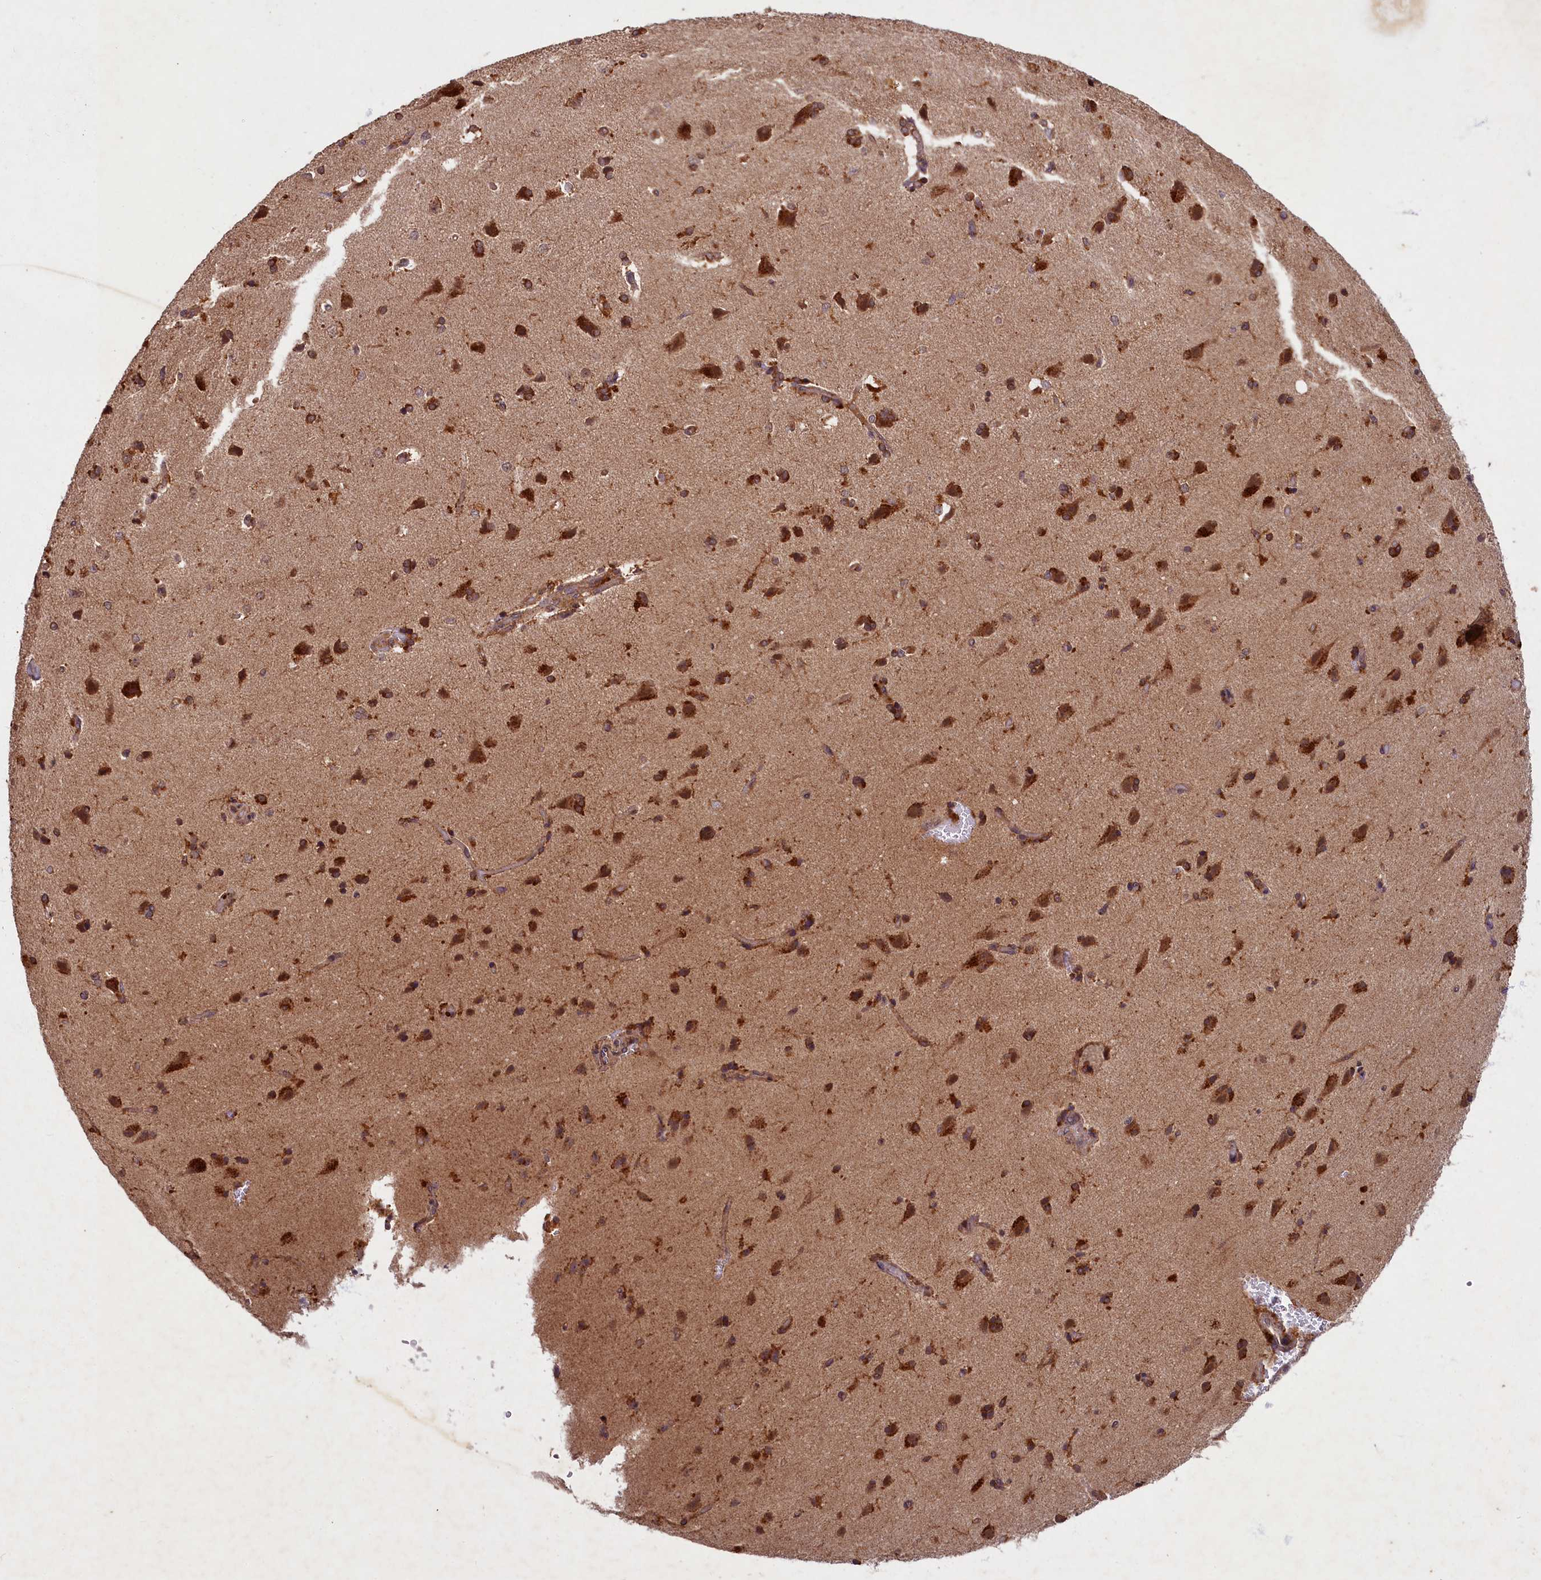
{"staining": {"intensity": "moderate", "quantity": ">75%", "location": "cytoplasmic/membranous"}, "tissue": "cerebral cortex", "cell_type": "Endothelial cells", "image_type": "normal", "snomed": [{"axis": "morphology", "description": "Normal tissue, NOS"}, {"axis": "topography", "description": "Cerebral cortex"}], "caption": "A histopathology image showing moderate cytoplasmic/membranous staining in about >75% of endothelial cells in unremarkable cerebral cortex, as visualized by brown immunohistochemical staining.", "gene": "SLC11A2", "patient": {"sex": "male", "age": 62}}